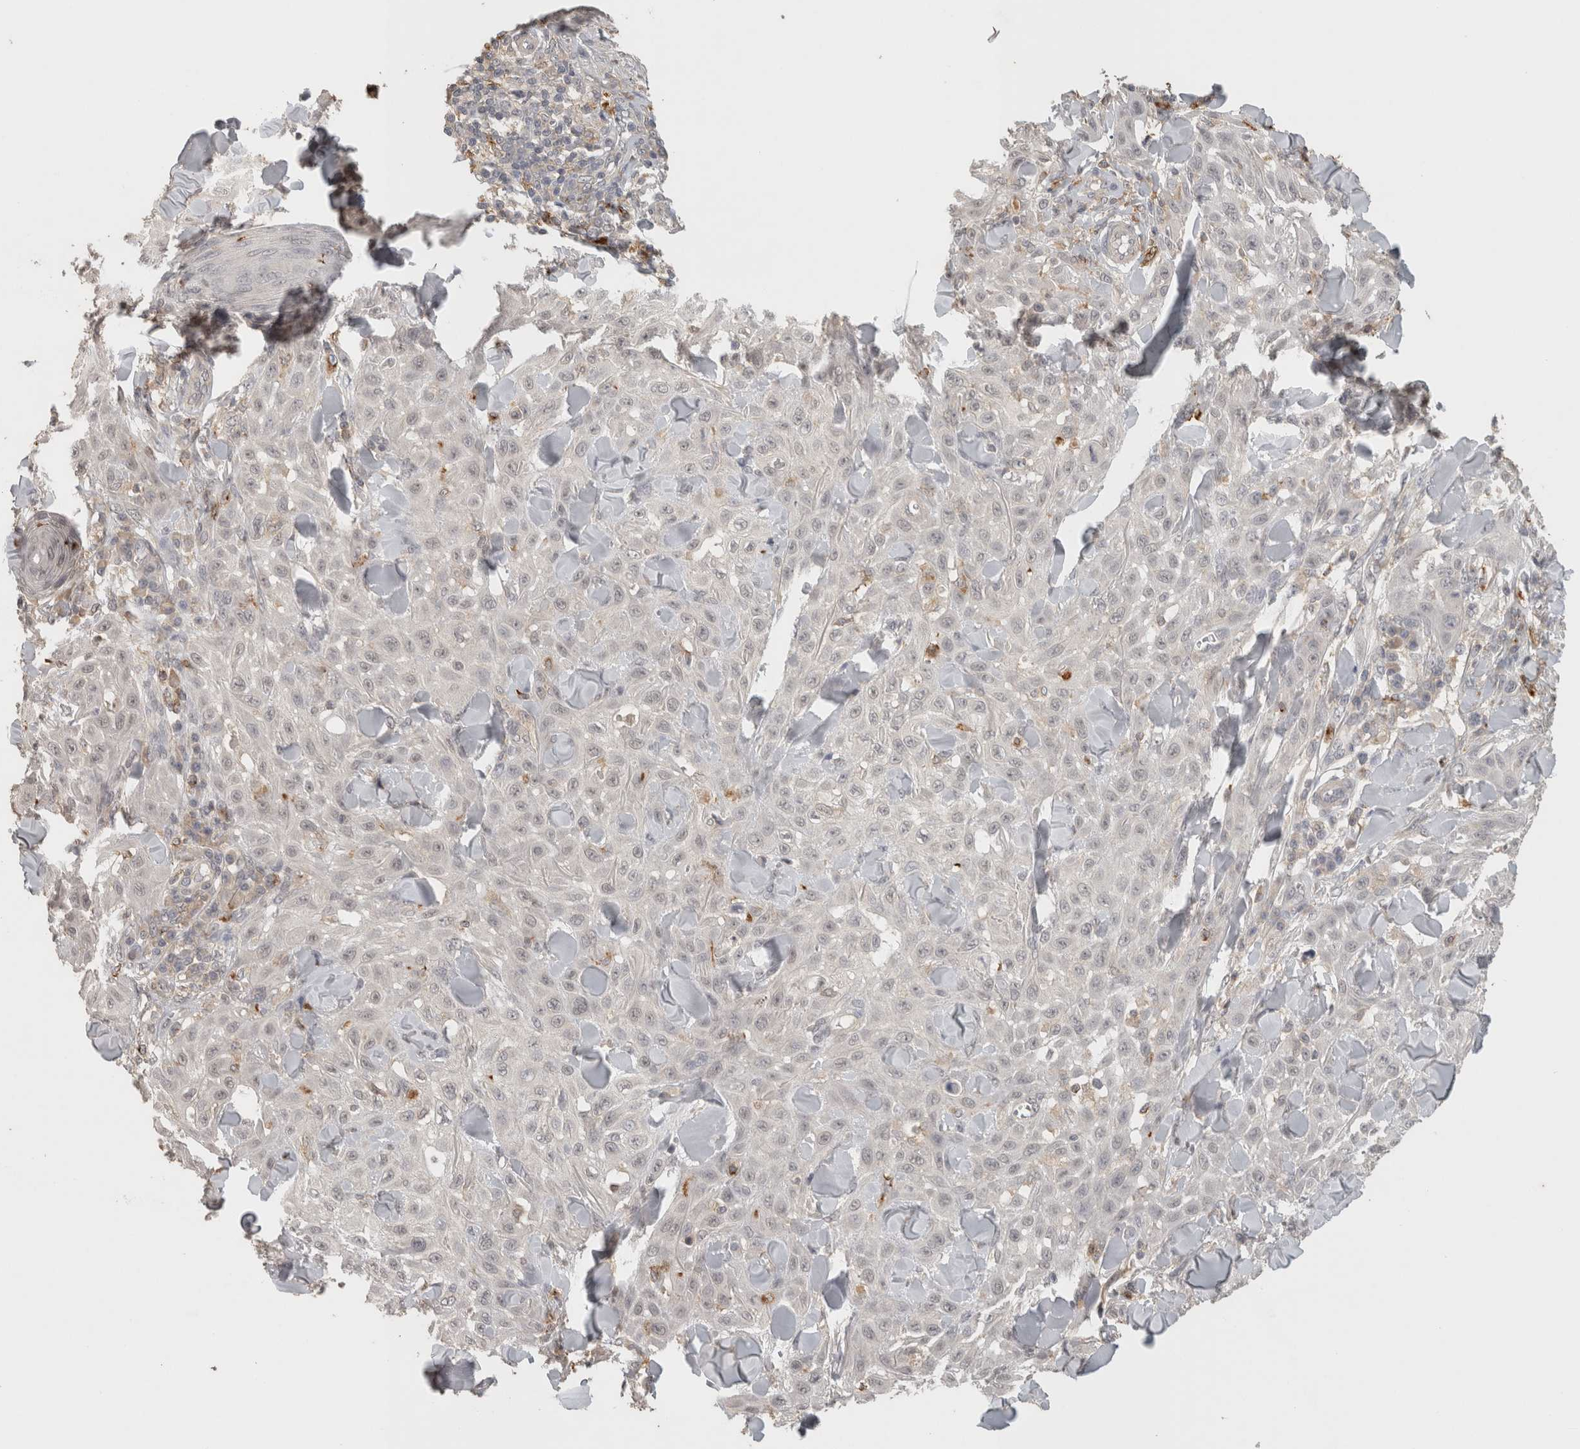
{"staining": {"intensity": "negative", "quantity": "none", "location": "none"}, "tissue": "skin cancer", "cell_type": "Tumor cells", "image_type": "cancer", "snomed": [{"axis": "morphology", "description": "Squamous cell carcinoma, NOS"}, {"axis": "topography", "description": "Skin"}], "caption": "Tumor cells are negative for protein expression in human skin cancer (squamous cell carcinoma).", "gene": "HAVCR2", "patient": {"sex": "male", "age": 24}}